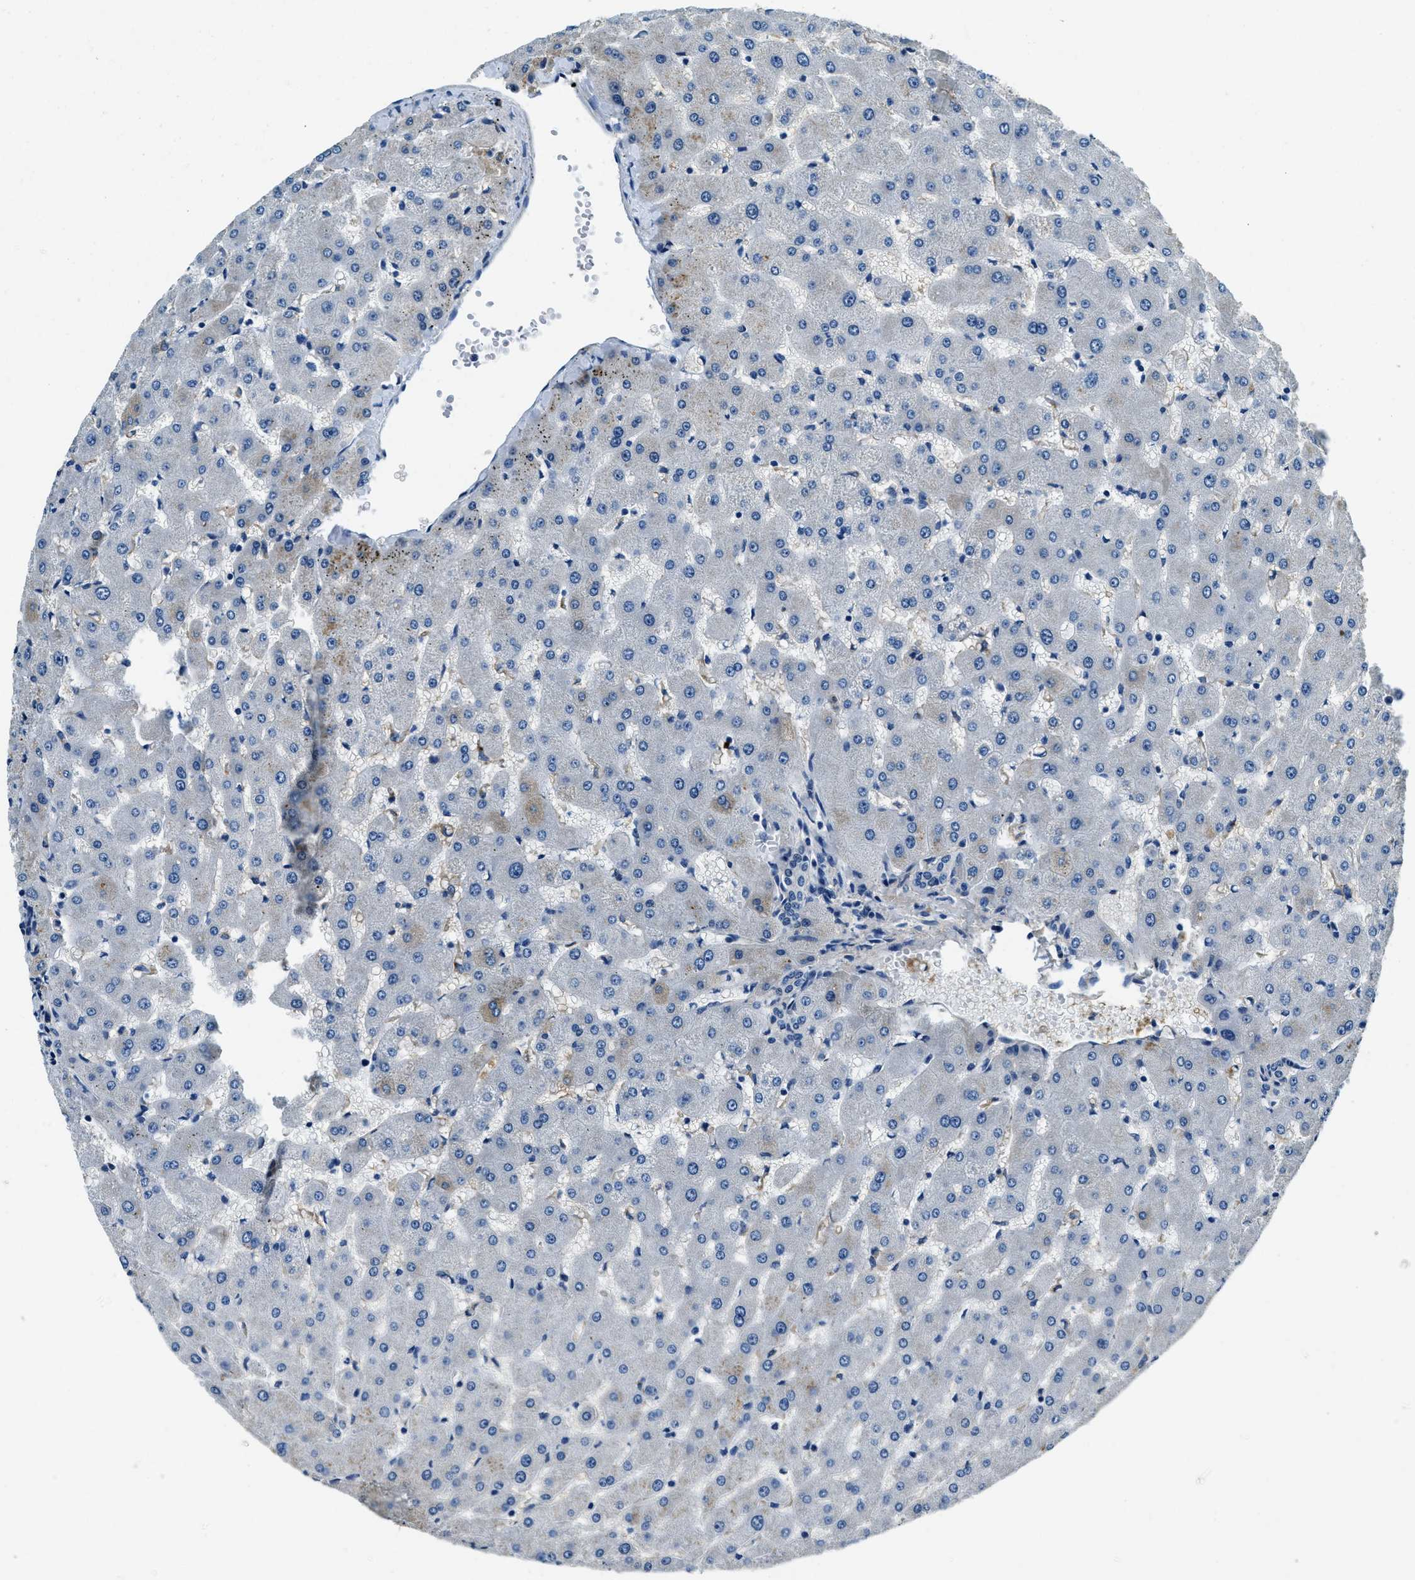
{"staining": {"intensity": "negative", "quantity": "none", "location": "none"}, "tissue": "liver", "cell_type": "Cholangiocytes", "image_type": "normal", "snomed": [{"axis": "morphology", "description": "Normal tissue, NOS"}, {"axis": "topography", "description": "Liver"}], "caption": "A histopathology image of liver stained for a protein displays no brown staining in cholangiocytes.", "gene": "TMEM186", "patient": {"sex": "female", "age": 63}}